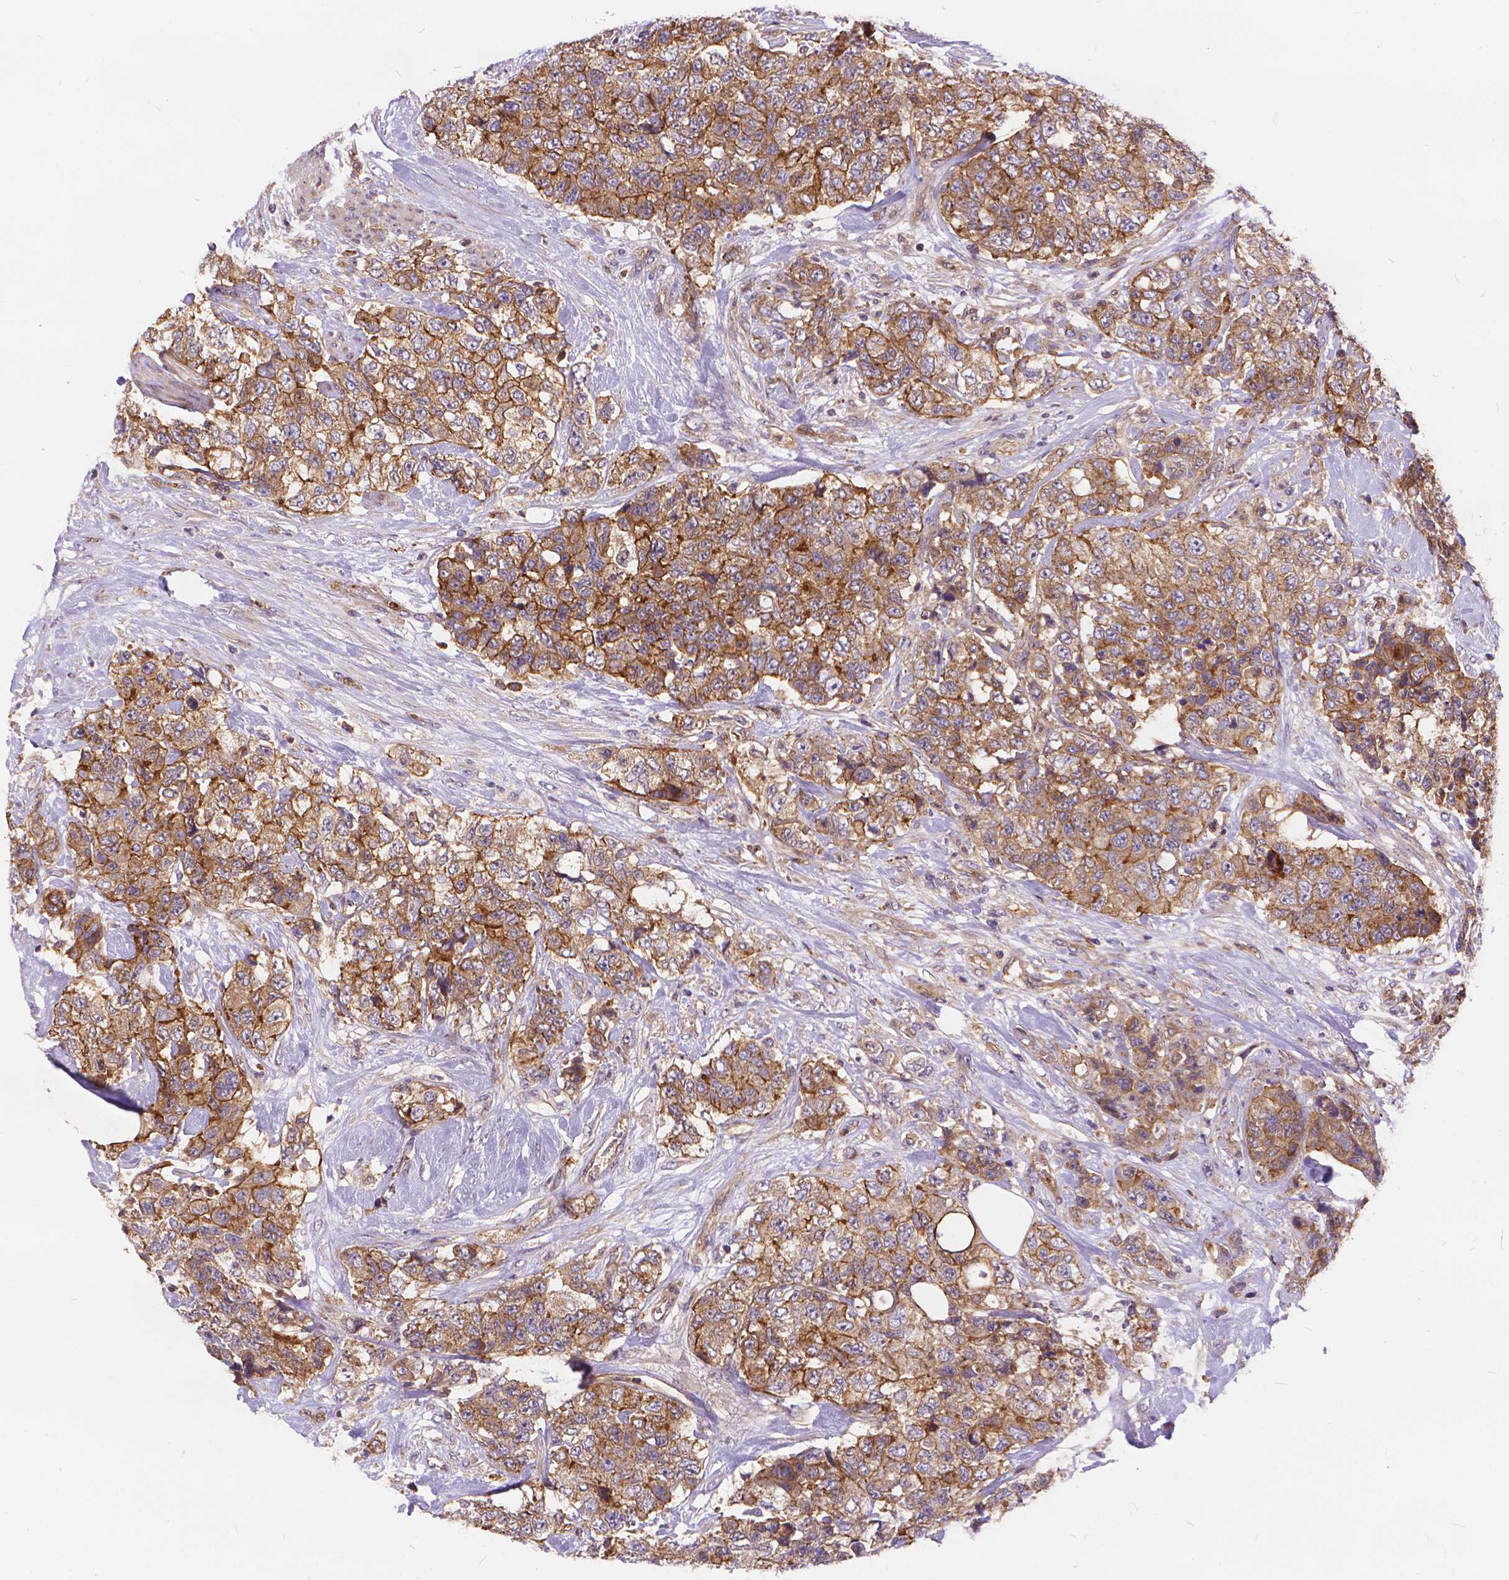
{"staining": {"intensity": "moderate", "quantity": ">75%", "location": "cytoplasmic/membranous"}, "tissue": "urothelial cancer", "cell_type": "Tumor cells", "image_type": "cancer", "snomed": [{"axis": "morphology", "description": "Urothelial carcinoma, High grade"}, {"axis": "topography", "description": "Urinary bladder"}], "caption": "Tumor cells reveal medium levels of moderate cytoplasmic/membranous staining in about >75% of cells in urothelial cancer.", "gene": "ARAP1", "patient": {"sex": "female", "age": 78}}